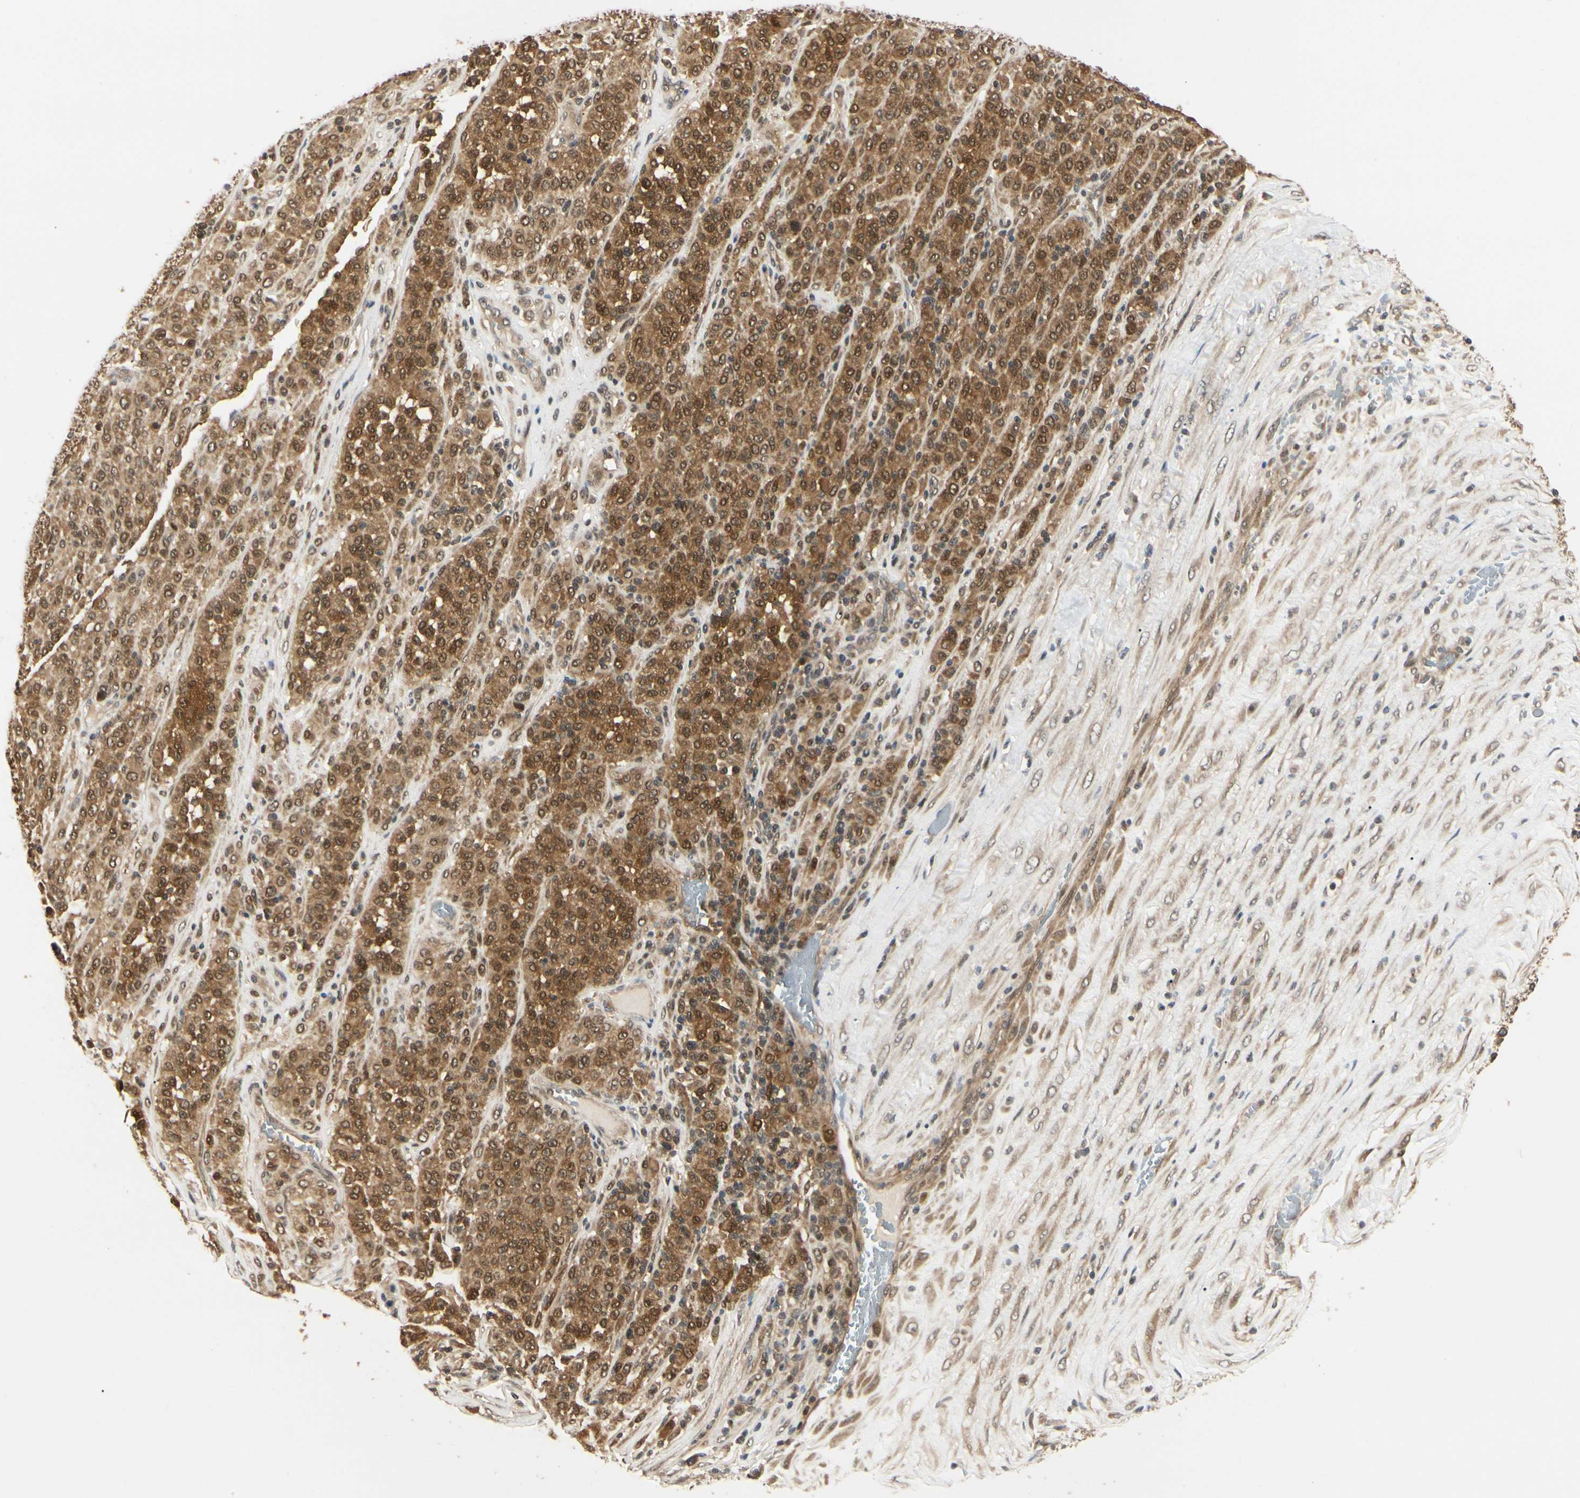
{"staining": {"intensity": "strong", "quantity": ">75%", "location": "cytoplasmic/membranous,nuclear"}, "tissue": "melanoma", "cell_type": "Tumor cells", "image_type": "cancer", "snomed": [{"axis": "morphology", "description": "Malignant melanoma, Metastatic site"}, {"axis": "topography", "description": "Pancreas"}], "caption": "A brown stain labels strong cytoplasmic/membranous and nuclear positivity of a protein in melanoma tumor cells.", "gene": "UBE2Z", "patient": {"sex": "female", "age": 30}}